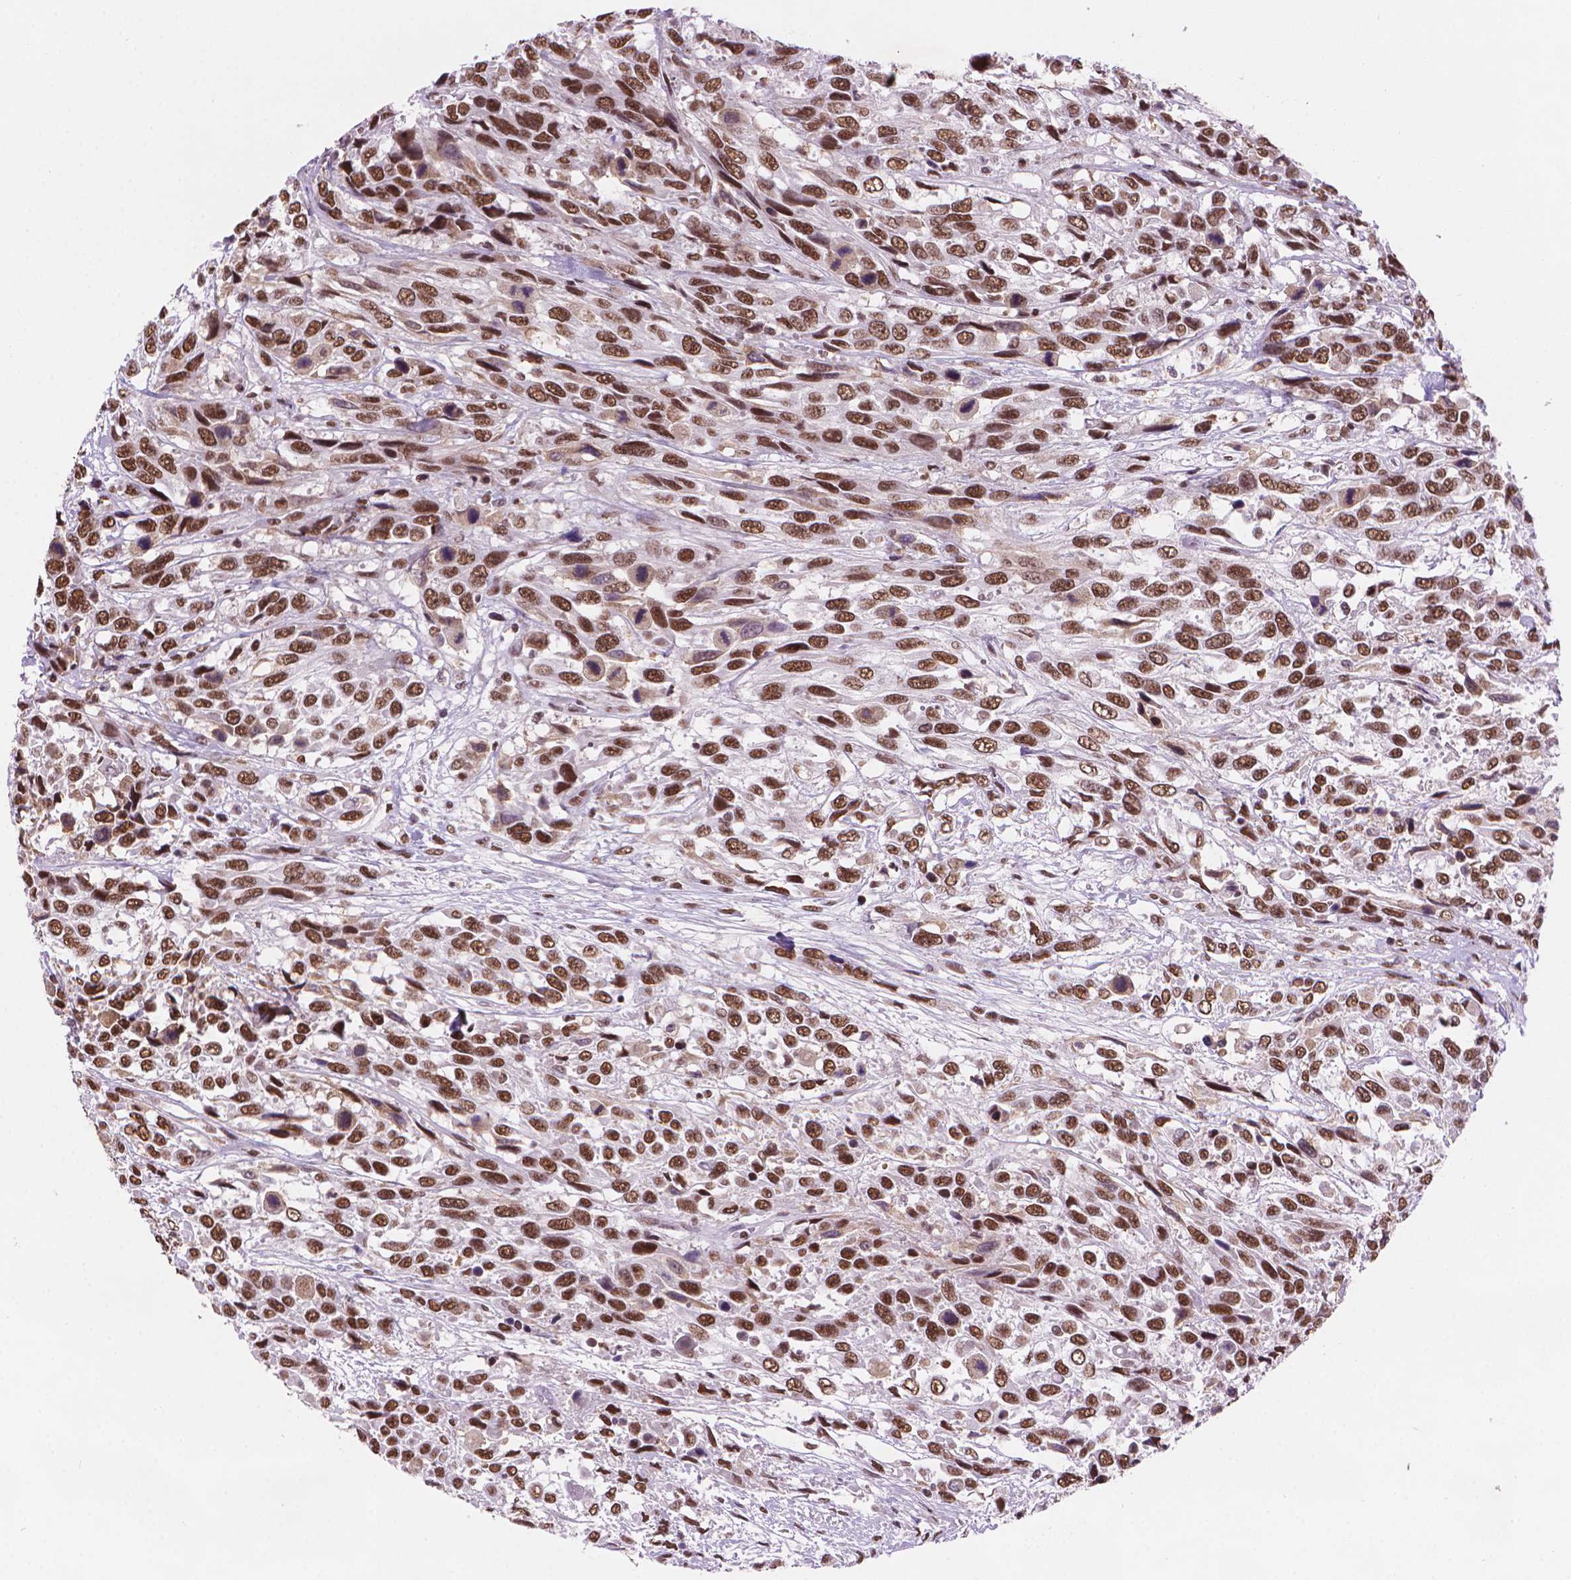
{"staining": {"intensity": "moderate", "quantity": ">75%", "location": "nuclear"}, "tissue": "urothelial cancer", "cell_type": "Tumor cells", "image_type": "cancer", "snomed": [{"axis": "morphology", "description": "Urothelial carcinoma, High grade"}, {"axis": "topography", "description": "Urinary bladder"}], "caption": "Brown immunohistochemical staining in urothelial carcinoma (high-grade) reveals moderate nuclear positivity in about >75% of tumor cells.", "gene": "RPA4", "patient": {"sex": "female", "age": 70}}